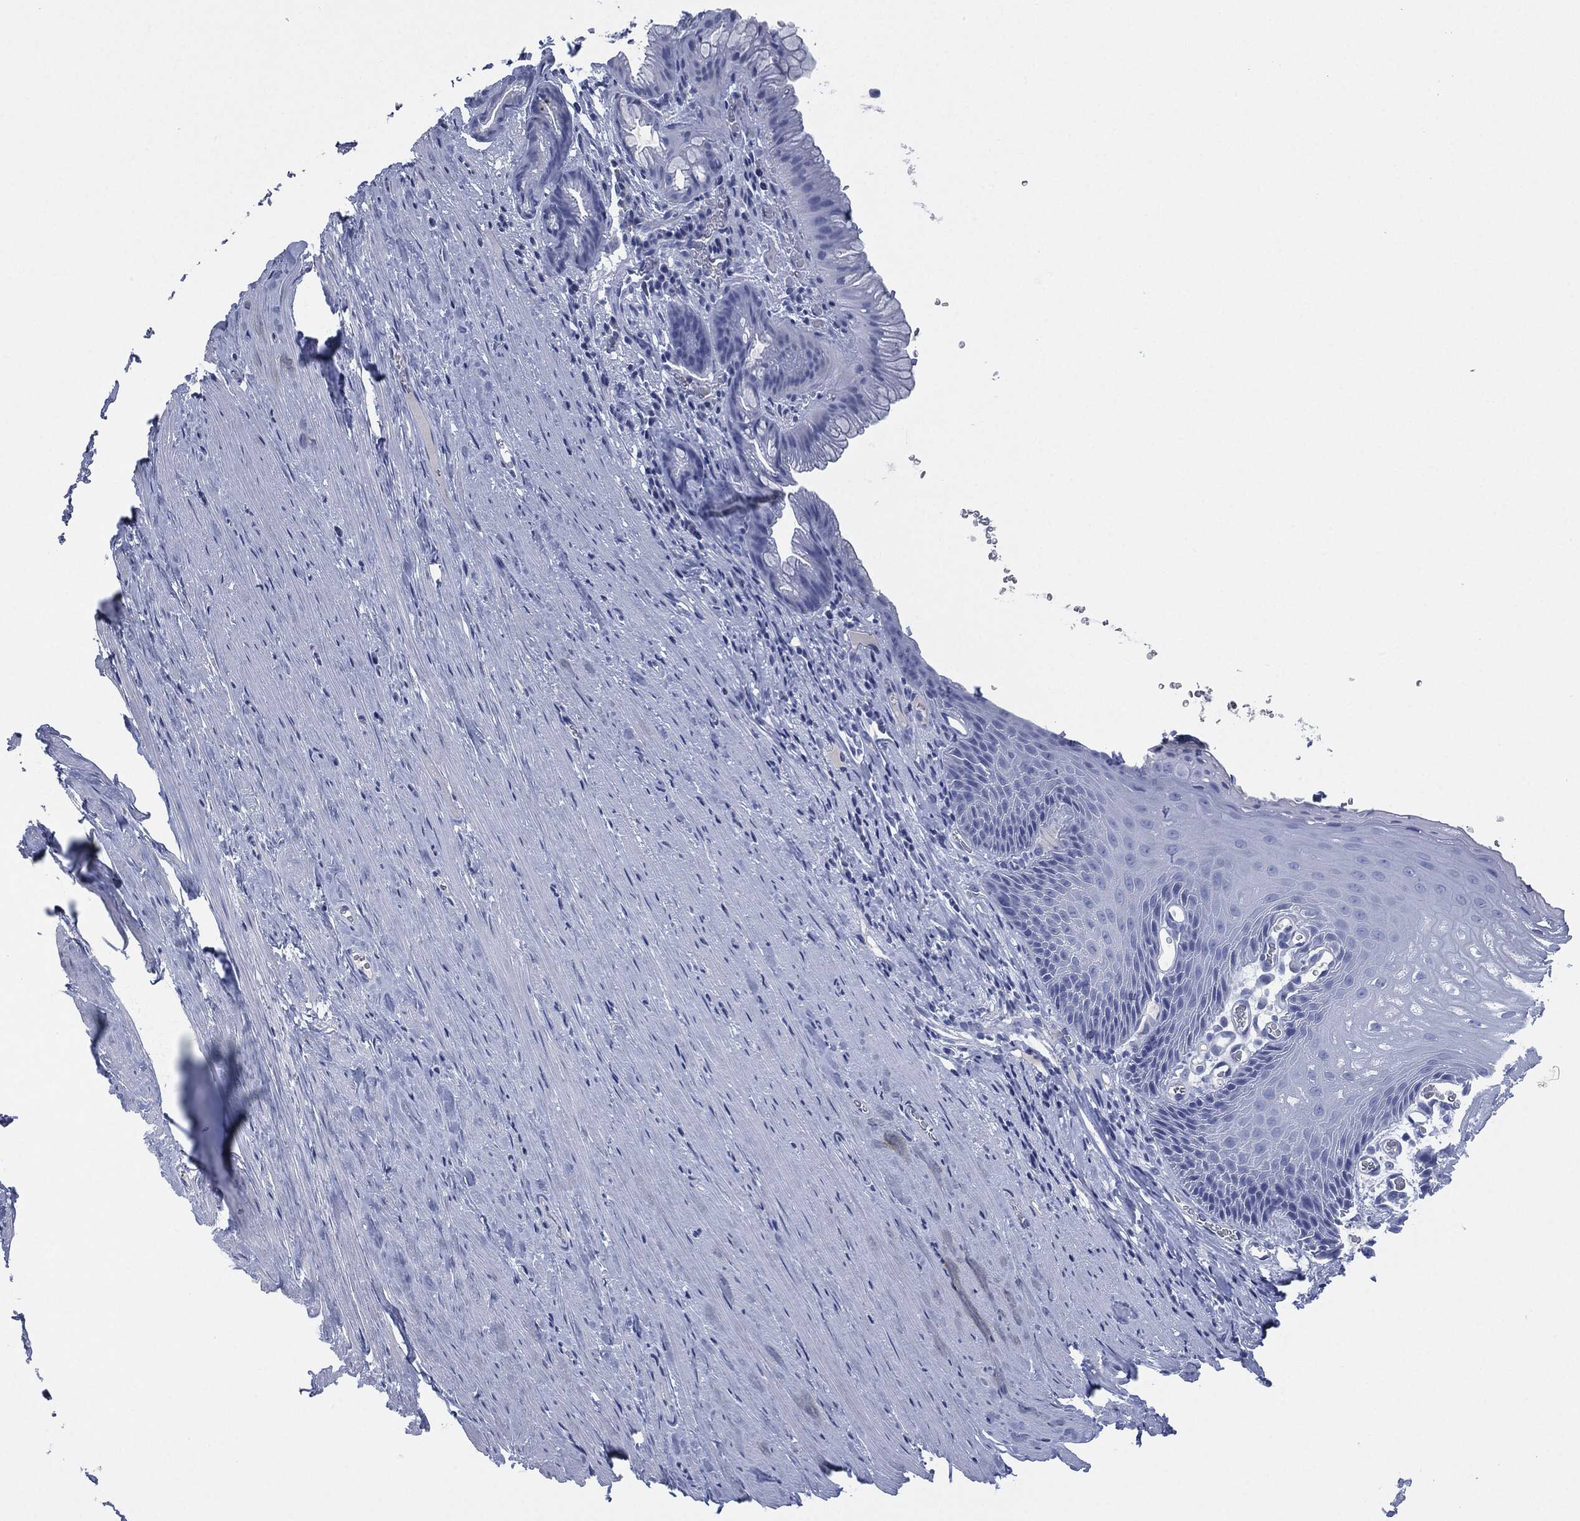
{"staining": {"intensity": "negative", "quantity": "none", "location": "none"}, "tissue": "esophagus", "cell_type": "Squamous epithelial cells", "image_type": "normal", "snomed": [{"axis": "morphology", "description": "Normal tissue, NOS"}, {"axis": "topography", "description": "Esophagus"}], "caption": "Image shows no significant protein expression in squamous epithelial cells of benign esophagus.", "gene": "MUC16", "patient": {"sex": "male", "age": 64}}